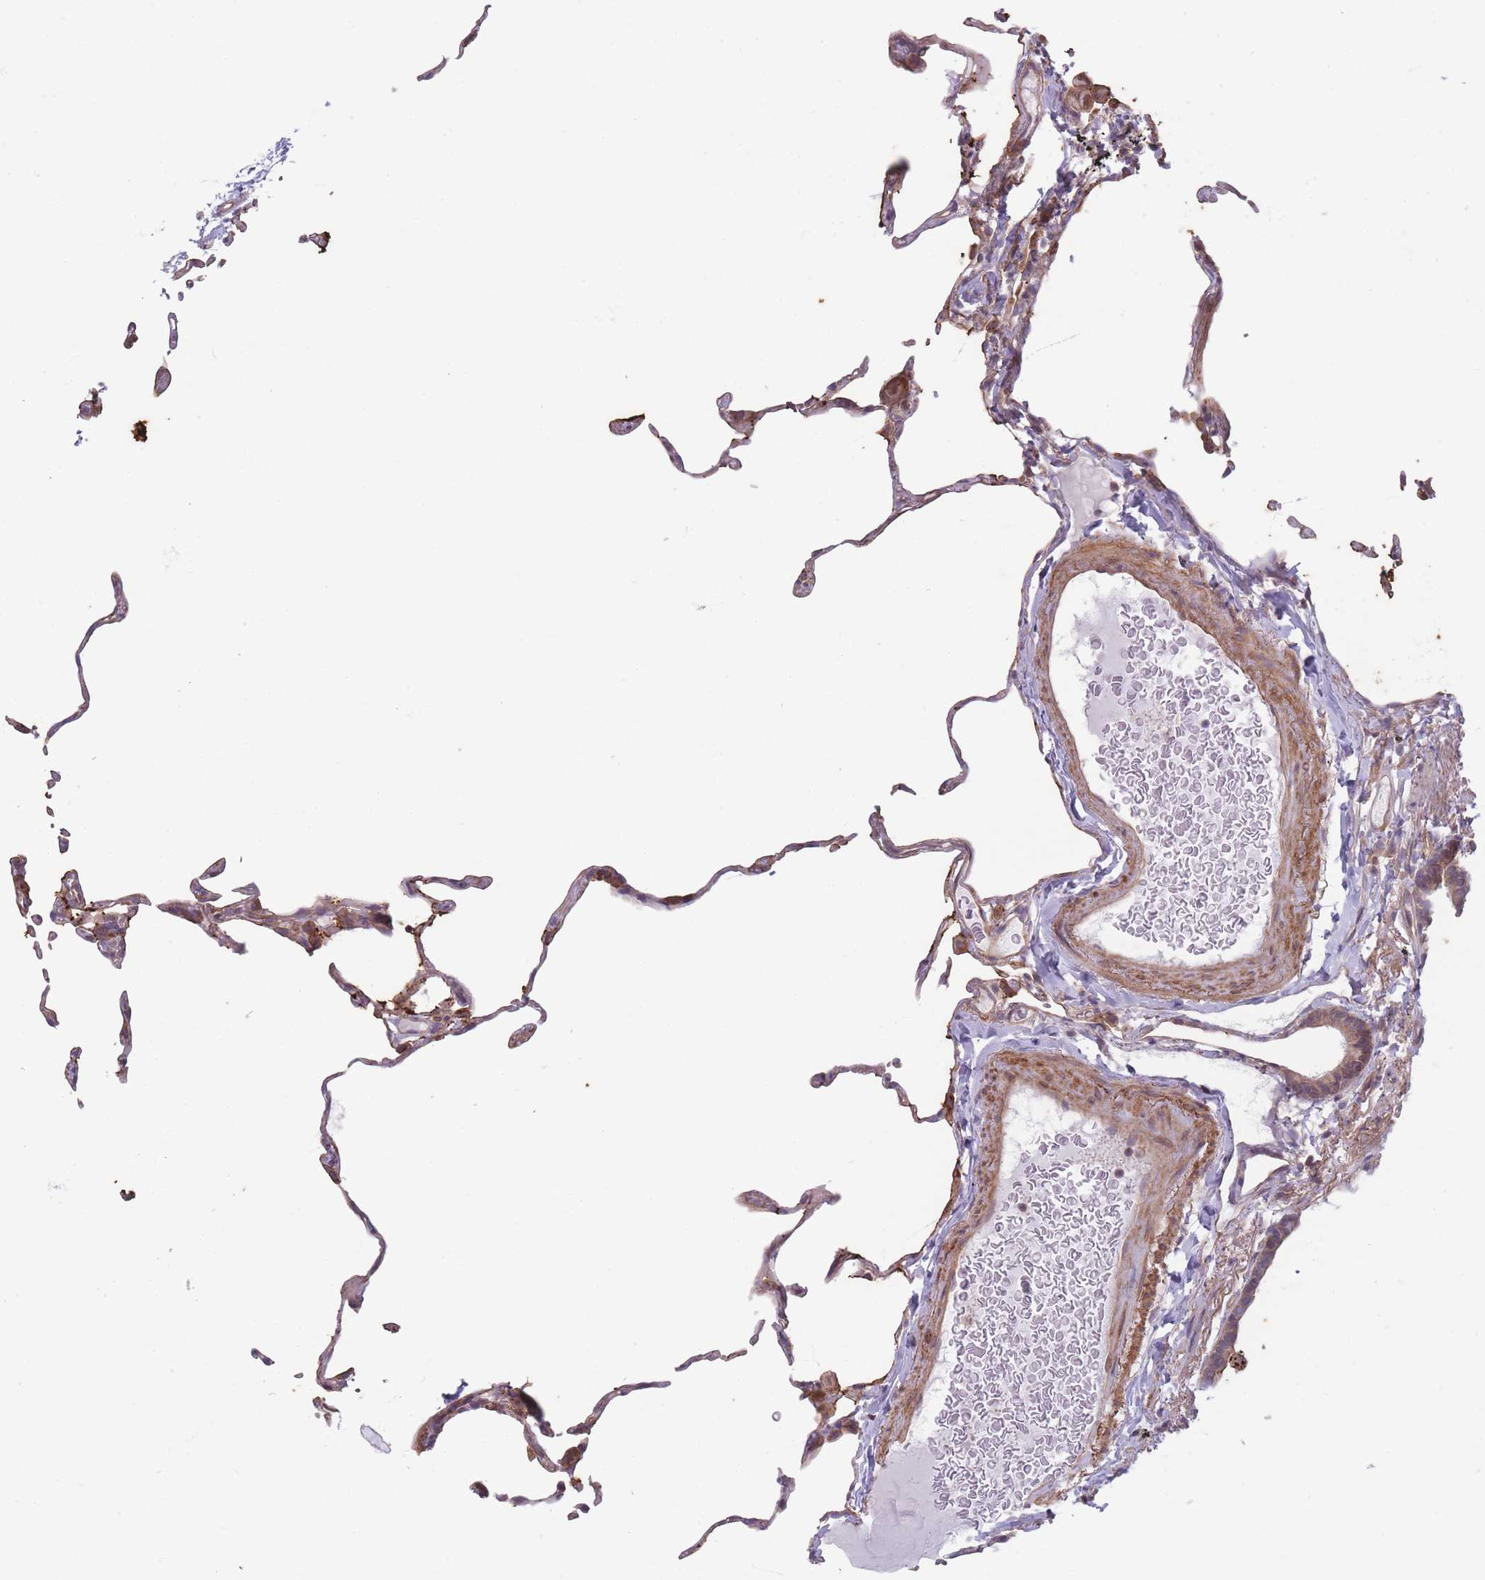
{"staining": {"intensity": "moderate", "quantity": "25%-75%", "location": "cytoplasmic/membranous"}, "tissue": "lung", "cell_type": "Alveolar cells", "image_type": "normal", "snomed": [{"axis": "morphology", "description": "Normal tissue, NOS"}, {"axis": "topography", "description": "Lung"}], "caption": "The histopathology image demonstrates staining of benign lung, revealing moderate cytoplasmic/membranous protein staining (brown color) within alveolar cells.", "gene": "VRK2", "patient": {"sex": "female", "age": 57}}